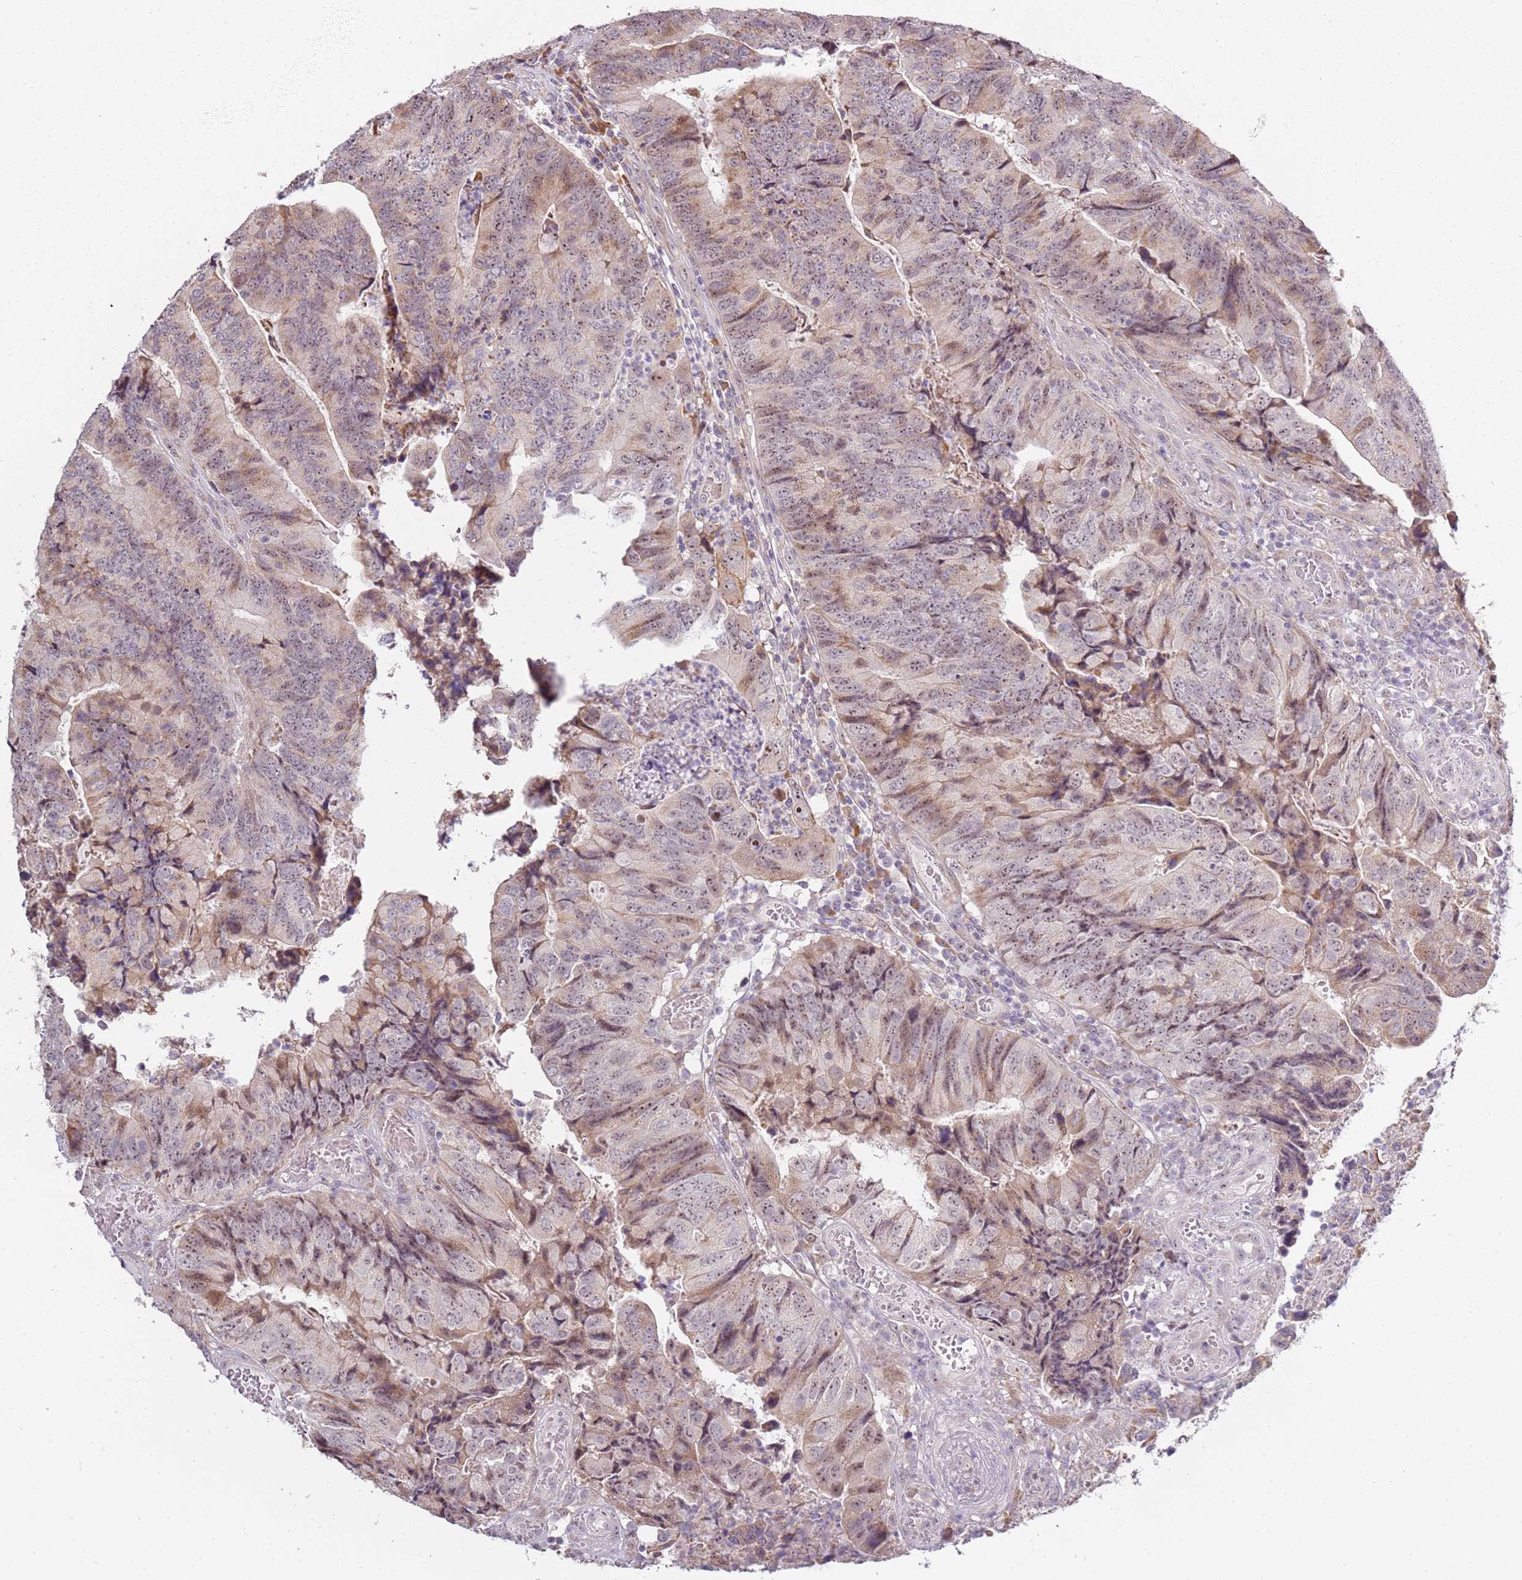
{"staining": {"intensity": "moderate", "quantity": "25%-75%", "location": "cytoplasmic/membranous,nuclear"}, "tissue": "colorectal cancer", "cell_type": "Tumor cells", "image_type": "cancer", "snomed": [{"axis": "morphology", "description": "Adenocarcinoma, NOS"}, {"axis": "topography", "description": "Colon"}], "caption": "DAB (3,3'-diaminobenzidine) immunohistochemical staining of human colorectal cancer (adenocarcinoma) displays moderate cytoplasmic/membranous and nuclear protein positivity in approximately 25%-75% of tumor cells.", "gene": "UCMA", "patient": {"sex": "female", "age": 67}}